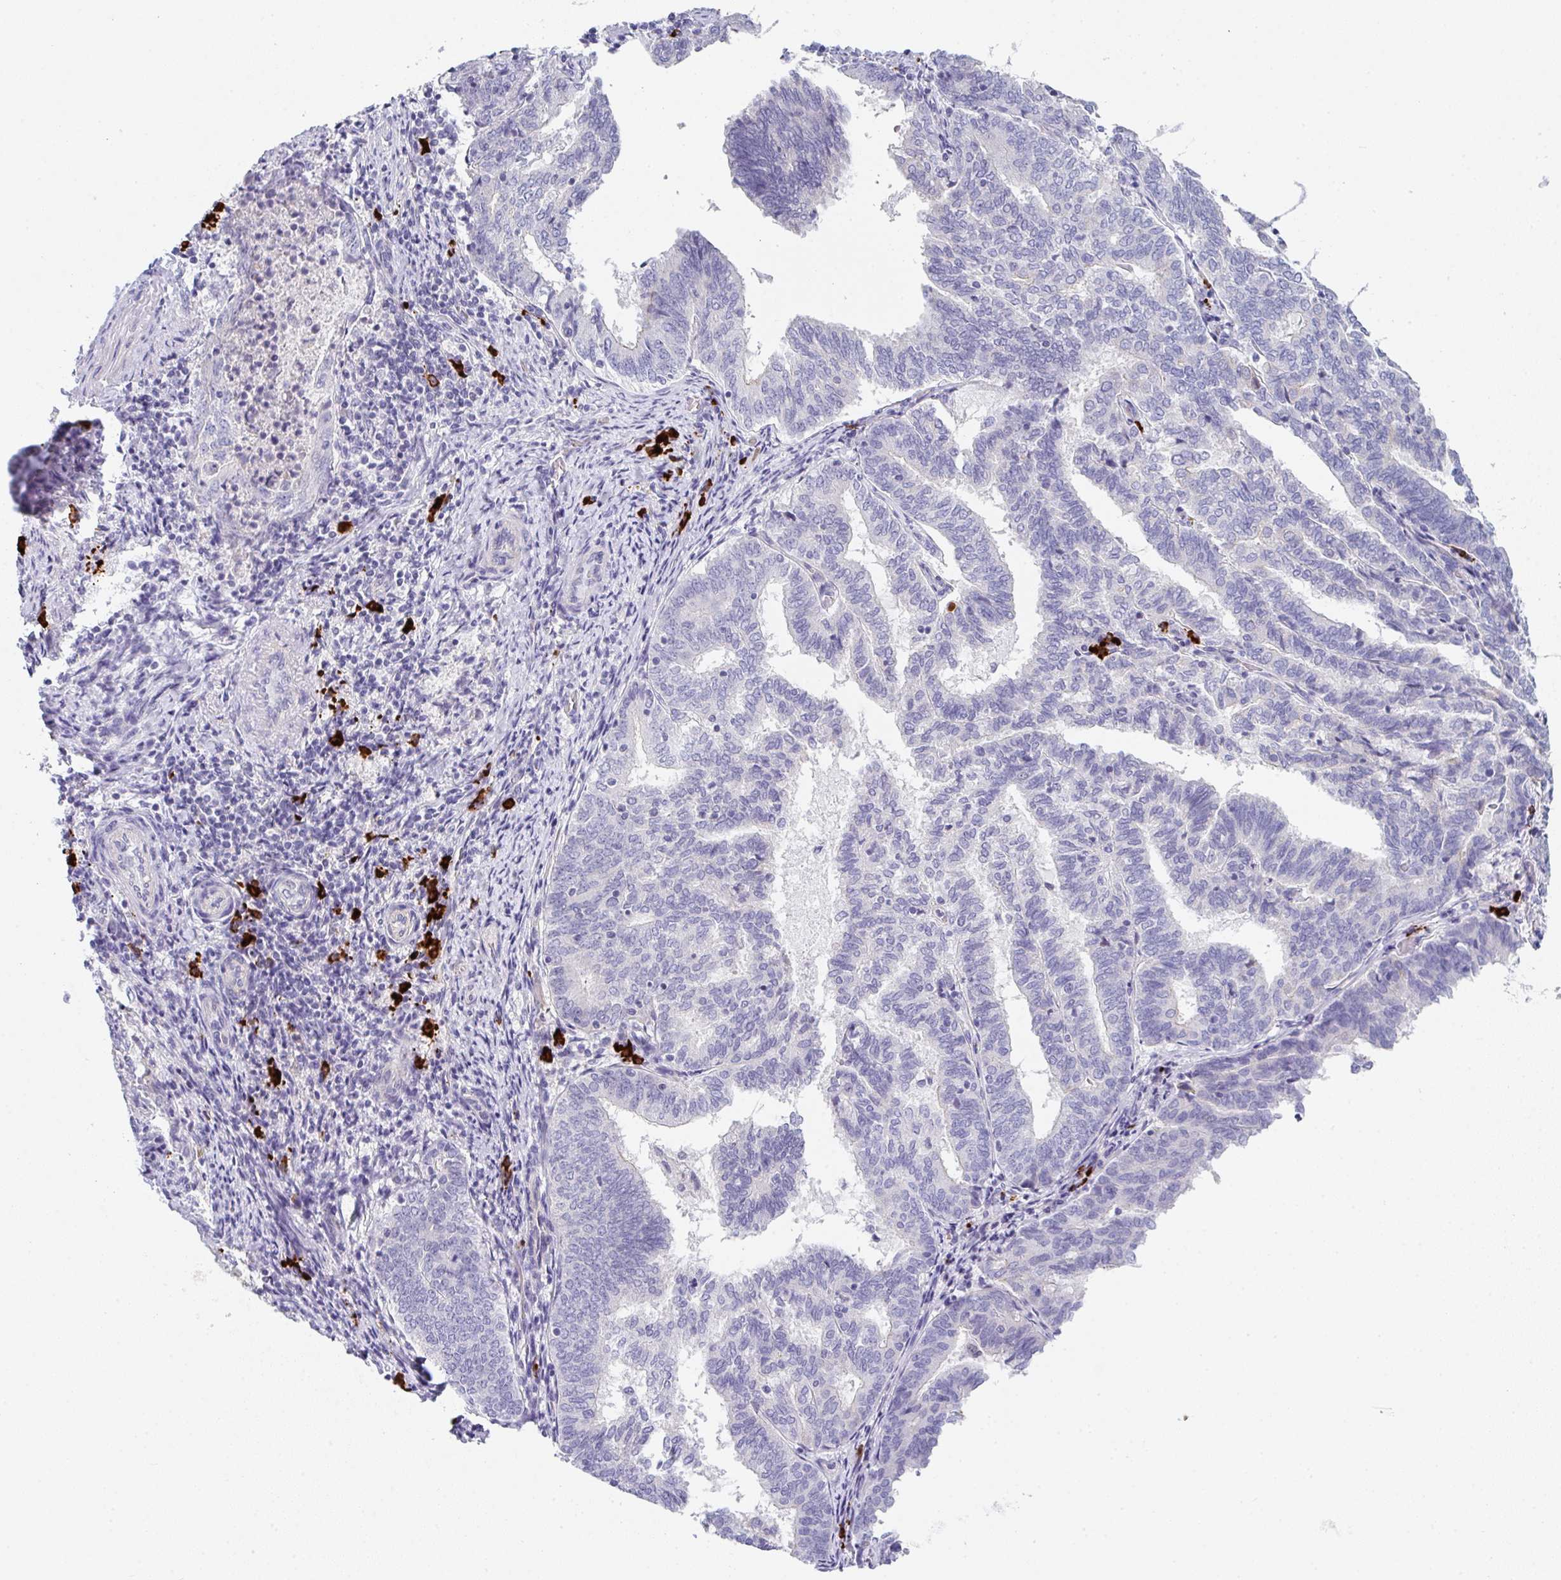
{"staining": {"intensity": "negative", "quantity": "none", "location": "none"}, "tissue": "endometrial cancer", "cell_type": "Tumor cells", "image_type": "cancer", "snomed": [{"axis": "morphology", "description": "Adenocarcinoma, NOS"}, {"axis": "topography", "description": "Endometrium"}], "caption": "High power microscopy image of an IHC photomicrograph of adenocarcinoma (endometrial), revealing no significant positivity in tumor cells.", "gene": "CACNA1S", "patient": {"sex": "female", "age": 80}}